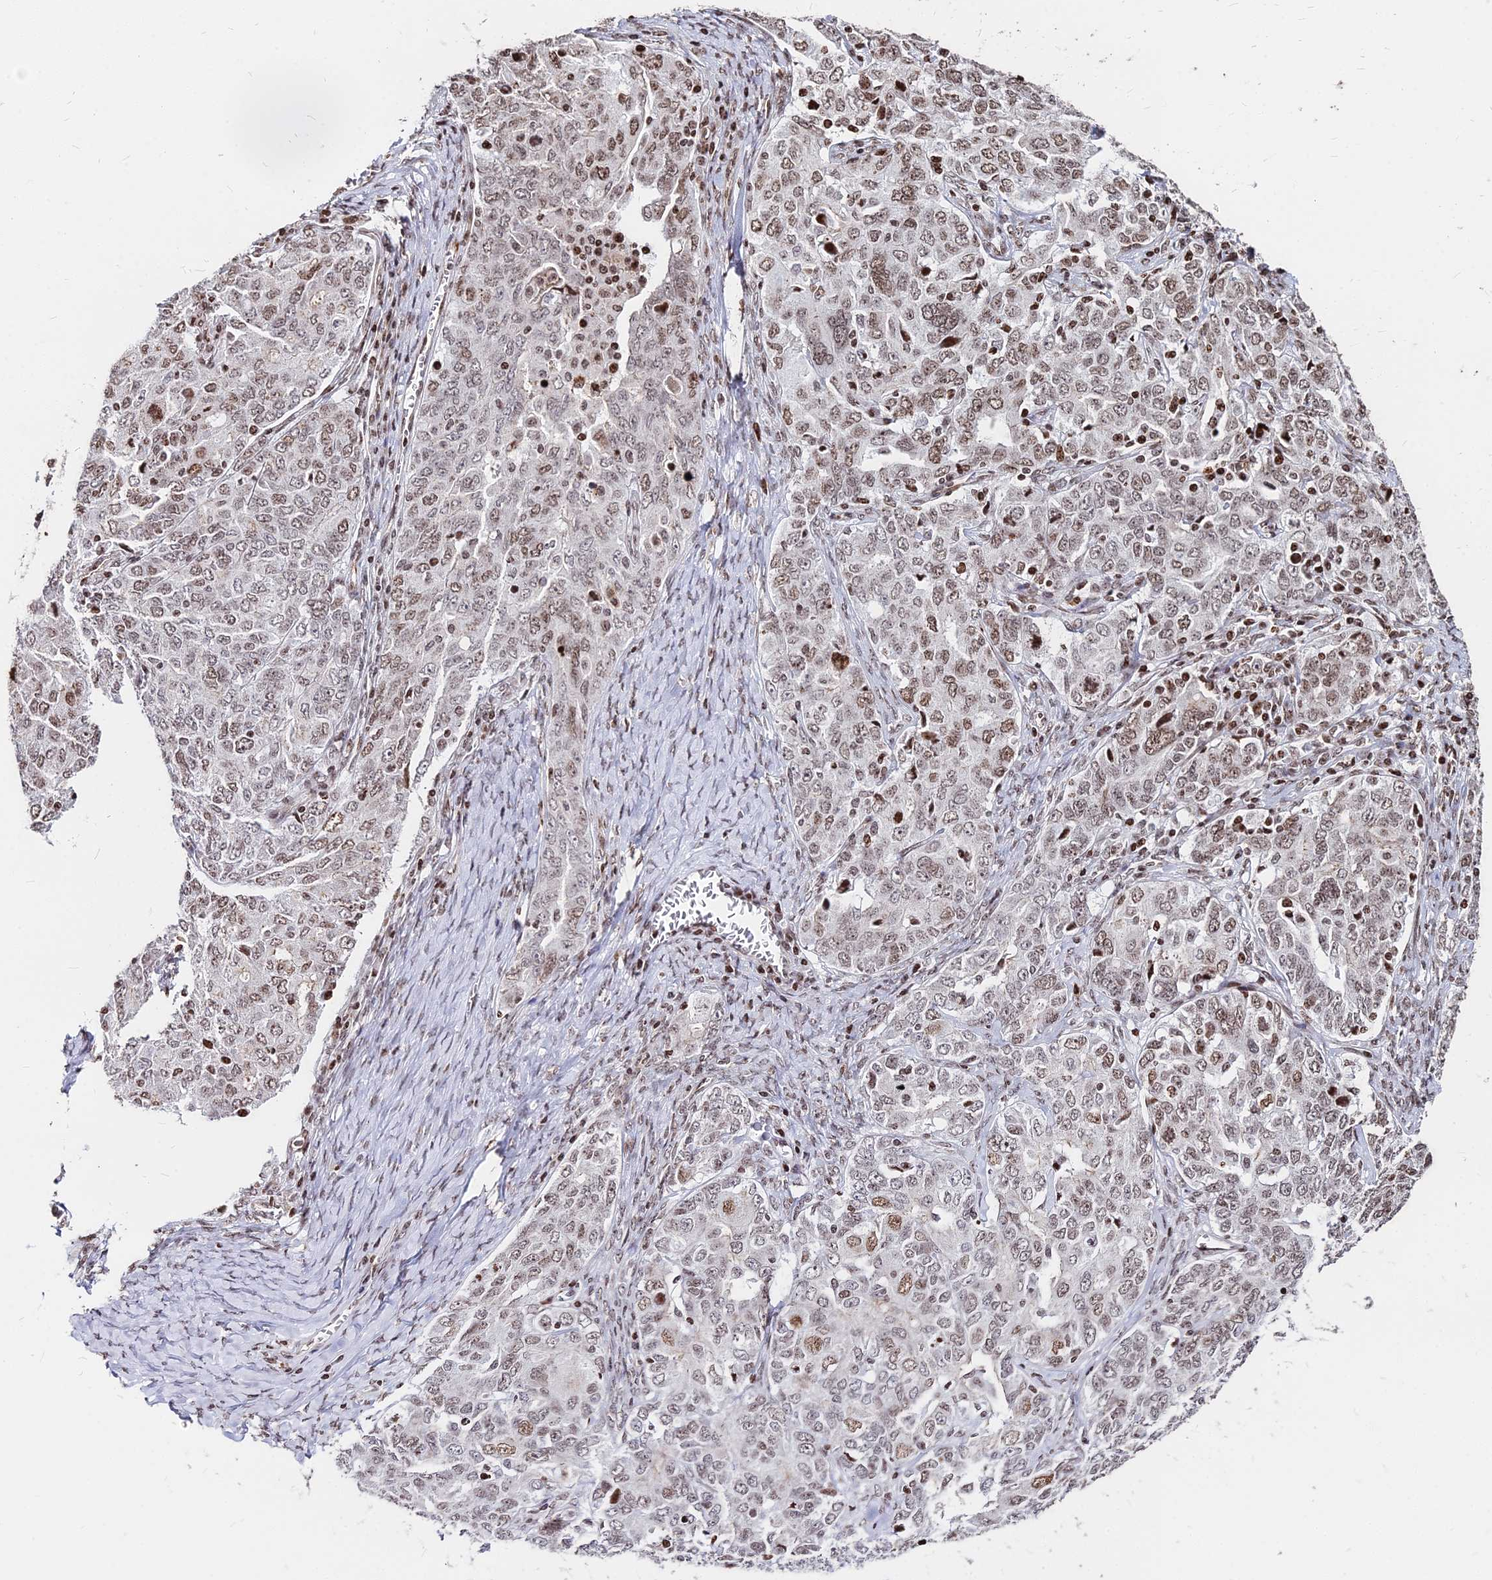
{"staining": {"intensity": "moderate", "quantity": ">75%", "location": "nuclear"}, "tissue": "ovarian cancer", "cell_type": "Tumor cells", "image_type": "cancer", "snomed": [{"axis": "morphology", "description": "Carcinoma, endometroid"}, {"axis": "topography", "description": "Ovary"}], "caption": "The histopathology image demonstrates a brown stain indicating the presence of a protein in the nuclear of tumor cells in ovarian cancer (endometroid carcinoma). (brown staining indicates protein expression, while blue staining denotes nuclei).", "gene": "NYAP2", "patient": {"sex": "female", "age": 62}}